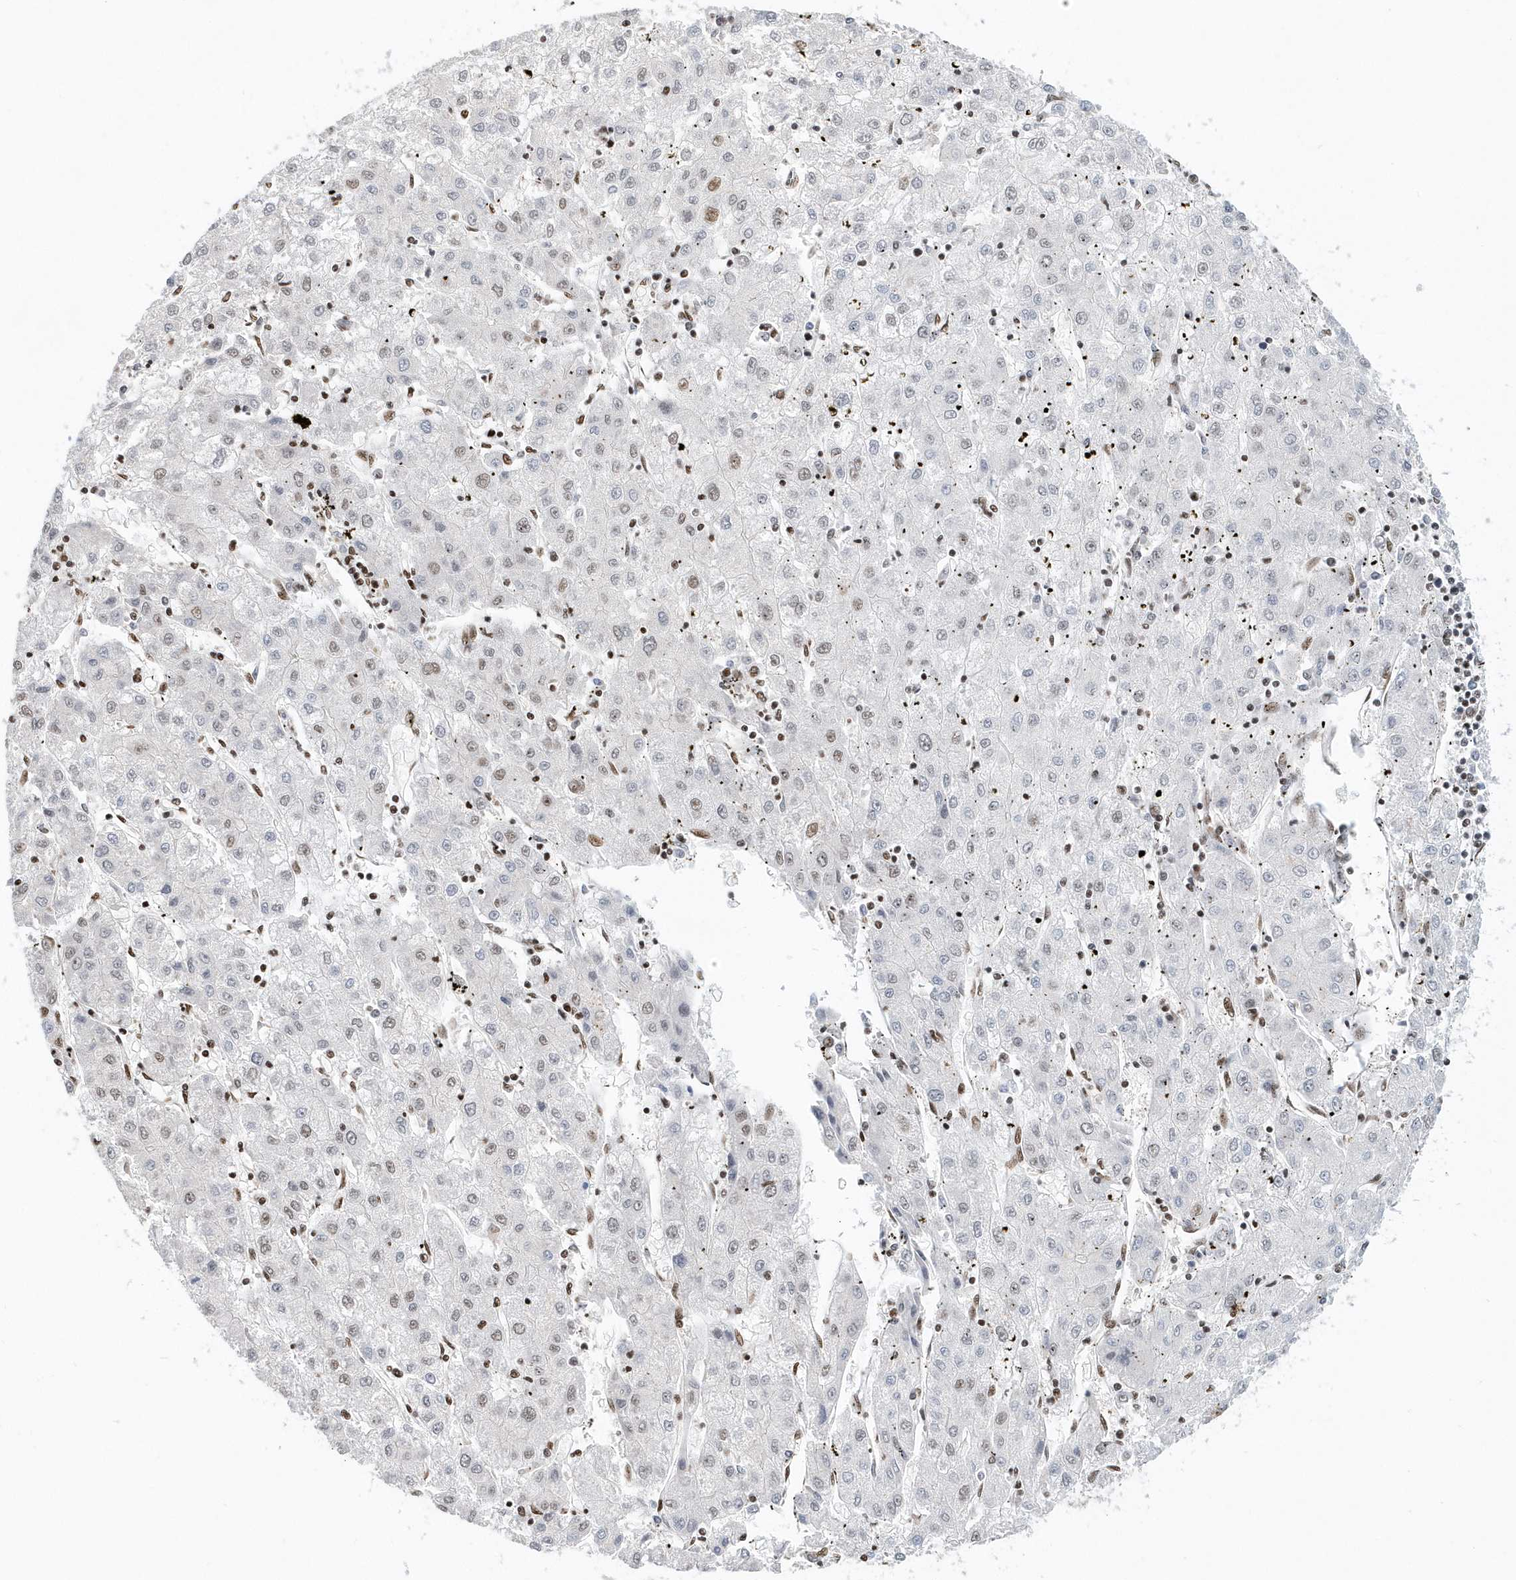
{"staining": {"intensity": "weak", "quantity": "25%-75%", "location": "nuclear"}, "tissue": "liver cancer", "cell_type": "Tumor cells", "image_type": "cancer", "snomed": [{"axis": "morphology", "description": "Carcinoma, Hepatocellular, NOS"}, {"axis": "topography", "description": "Liver"}], "caption": "Weak nuclear protein staining is present in about 25%-75% of tumor cells in liver cancer (hepatocellular carcinoma).", "gene": "SUMO2", "patient": {"sex": "male", "age": 72}}